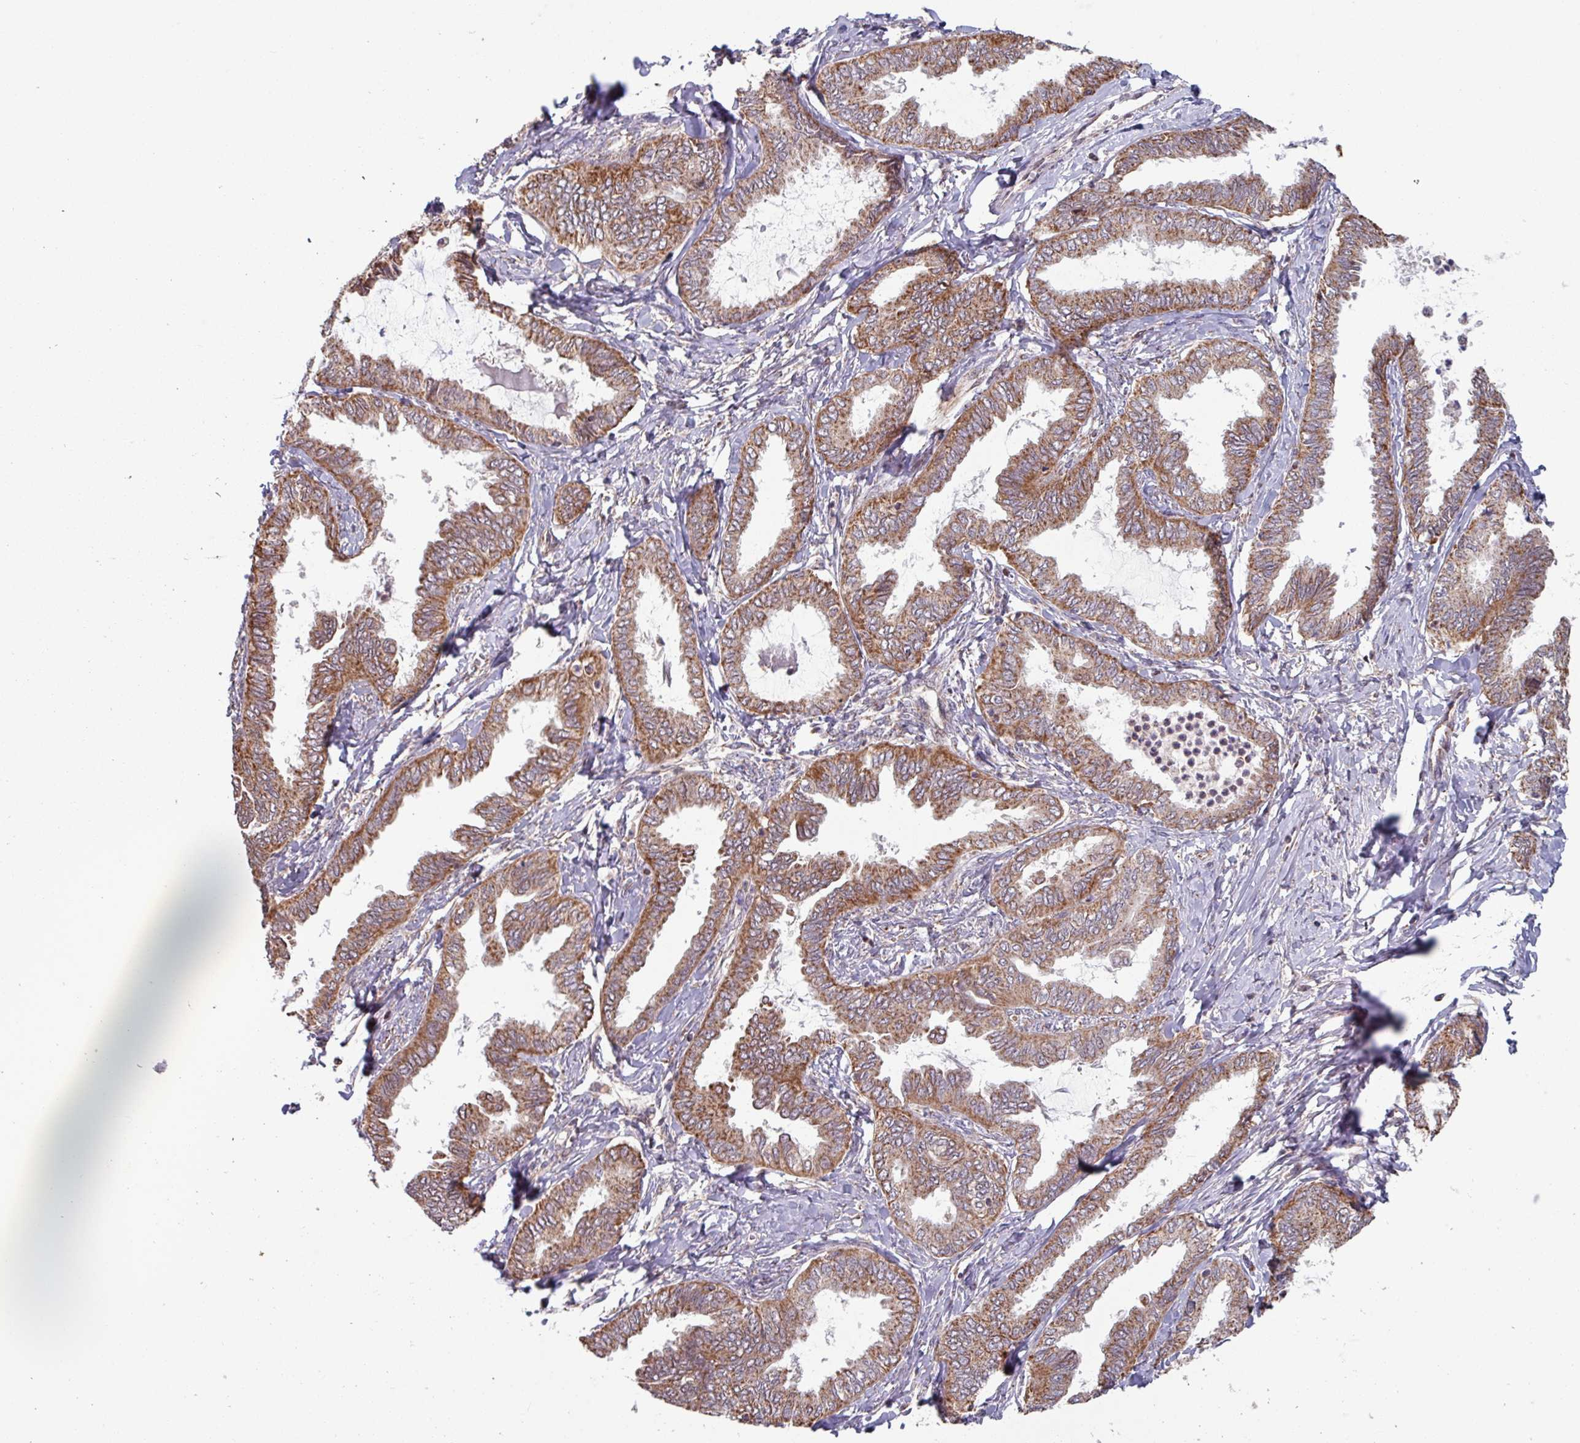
{"staining": {"intensity": "moderate", "quantity": ">75%", "location": "cytoplasmic/membranous"}, "tissue": "ovarian cancer", "cell_type": "Tumor cells", "image_type": "cancer", "snomed": [{"axis": "morphology", "description": "Carcinoma, endometroid"}, {"axis": "topography", "description": "Ovary"}], "caption": "Immunohistochemistry (DAB (3,3'-diaminobenzidine)) staining of human ovarian endometroid carcinoma demonstrates moderate cytoplasmic/membranous protein expression in approximately >75% of tumor cells.", "gene": "COX7C", "patient": {"sex": "female", "age": 70}}